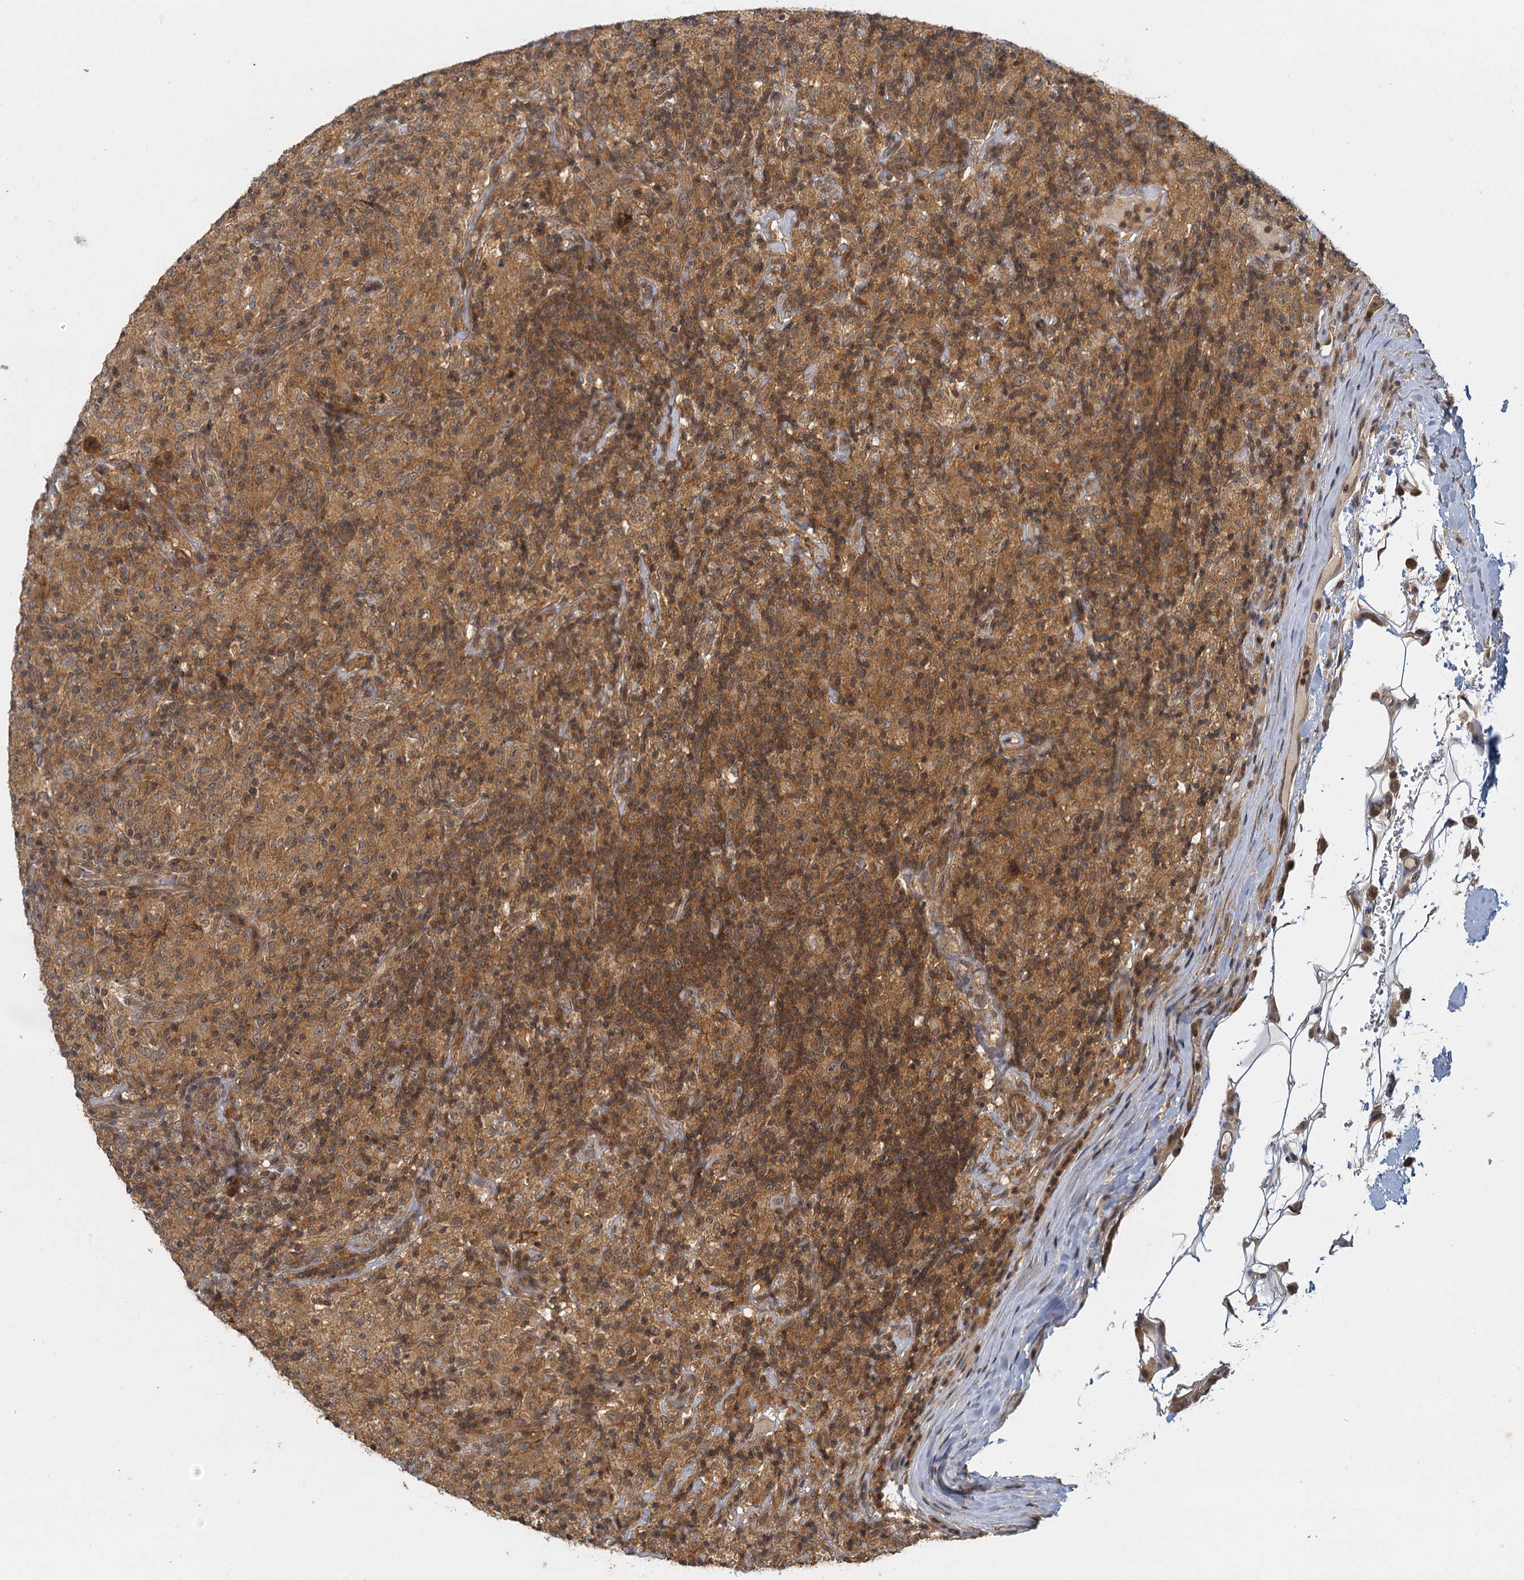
{"staining": {"intensity": "moderate", "quantity": ">75%", "location": "cytoplasmic/membranous,nuclear"}, "tissue": "lymphoma", "cell_type": "Tumor cells", "image_type": "cancer", "snomed": [{"axis": "morphology", "description": "Hodgkin's disease, NOS"}, {"axis": "topography", "description": "Lymph node"}], "caption": "A micrograph of human lymphoma stained for a protein displays moderate cytoplasmic/membranous and nuclear brown staining in tumor cells.", "gene": "ZNF549", "patient": {"sex": "male", "age": 70}}